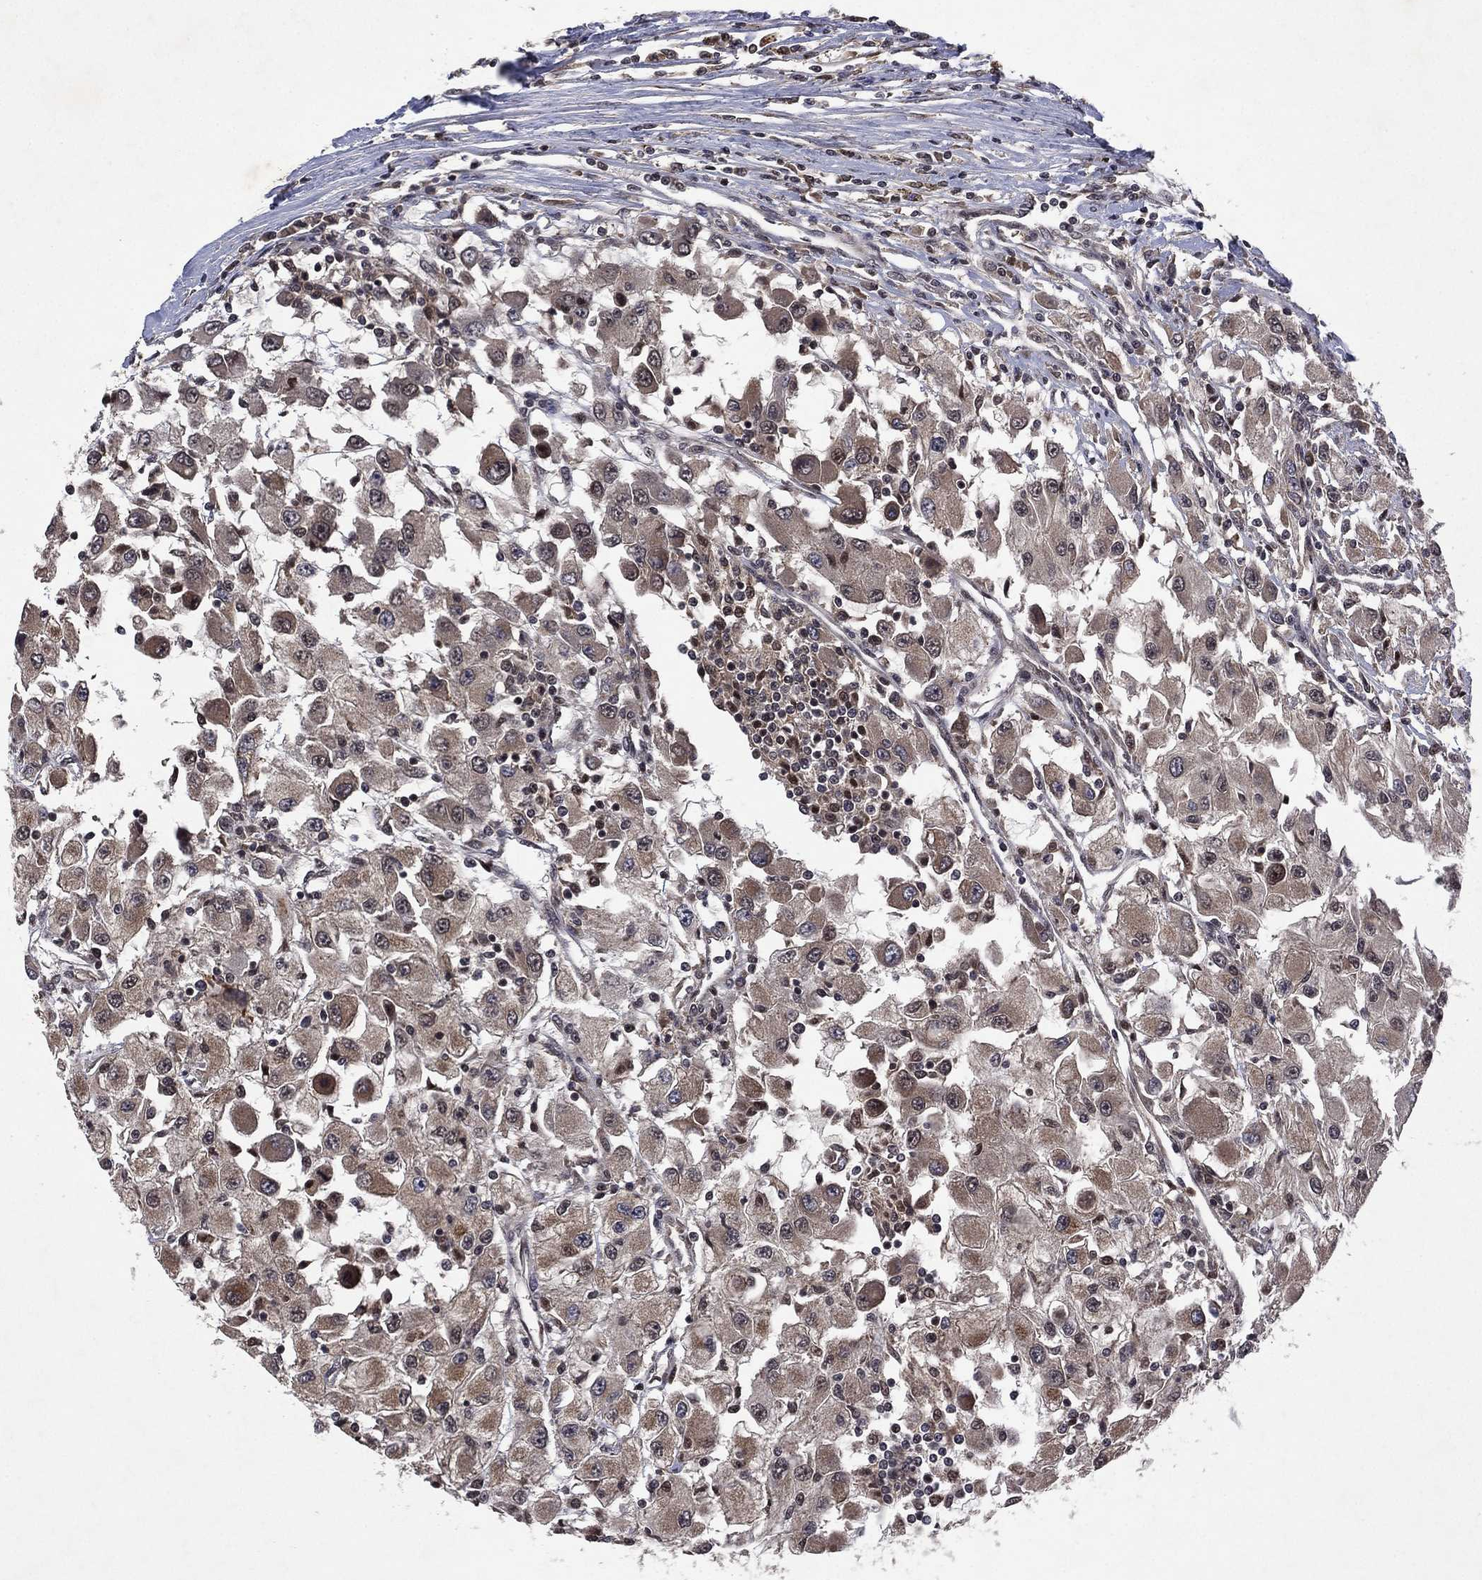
{"staining": {"intensity": "weak", "quantity": "<25%", "location": "cytoplasmic/membranous"}, "tissue": "renal cancer", "cell_type": "Tumor cells", "image_type": "cancer", "snomed": [{"axis": "morphology", "description": "Adenocarcinoma, NOS"}, {"axis": "topography", "description": "Kidney"}], "caption": "Immunohistochemistry photomicrograph of neoplastic tissue: adenocarcinoma (renal) stained with DAB reveals no significant protein staining in tumor cells.", "gene": "ATG4B", "patient": {"sex": "female", "age": 67}}